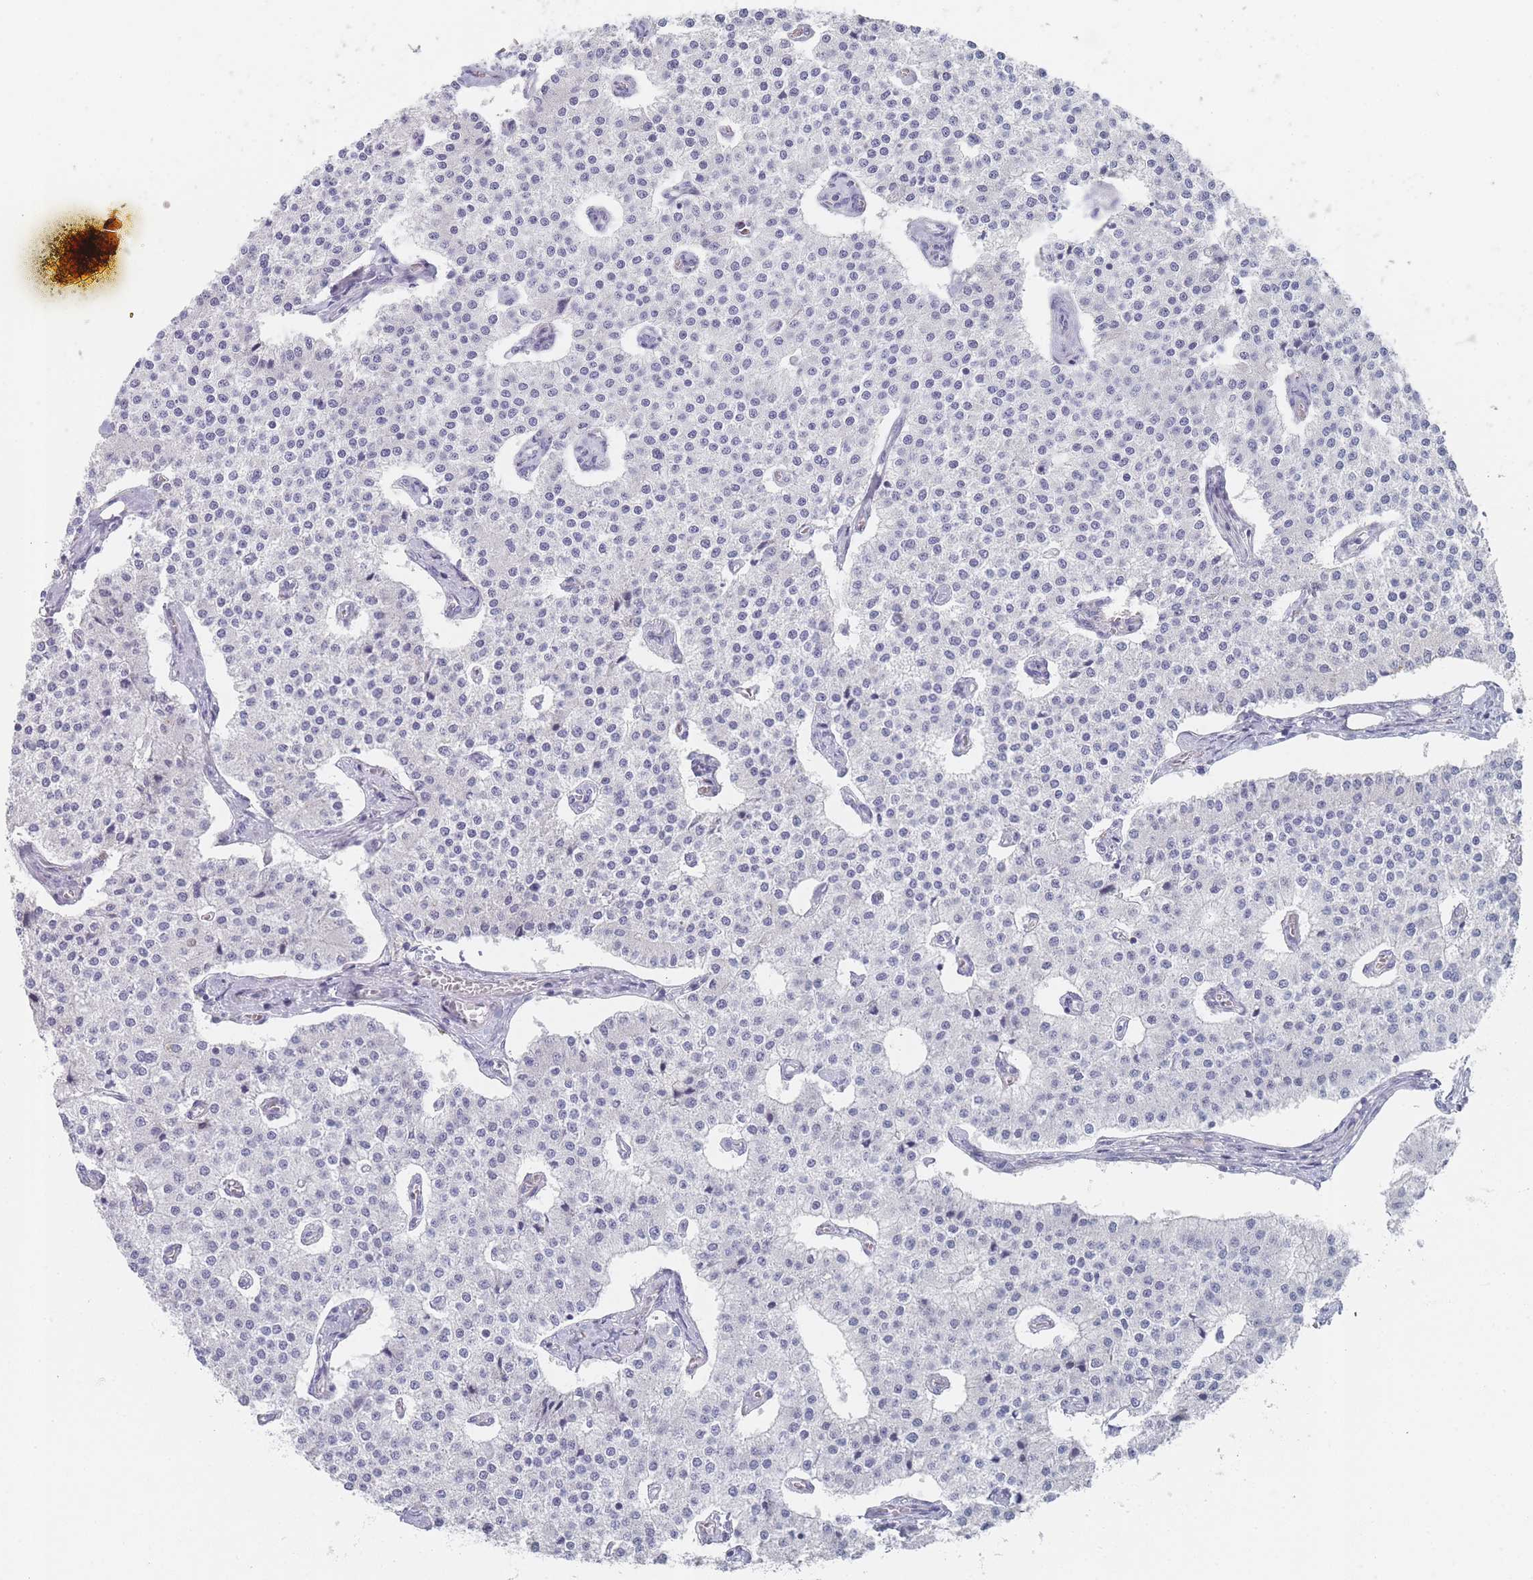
{"staining": {"intensity": "negative", "quantity": "none", "location": "none"}, "tissue": "carcinoid", "cell_type": "Tumor cells", "image_type": "cancer", "snomed": [{"axis": "morphology", "description": "Carcinoid, malignant, NOS"}, {"axis": "topography", "description": "Colon"}], "caption": "There is no significant positivity in tumor cells of carcinoid.", "gene": "IMPG1", "patient": {"sex": "female", "age": 52}}